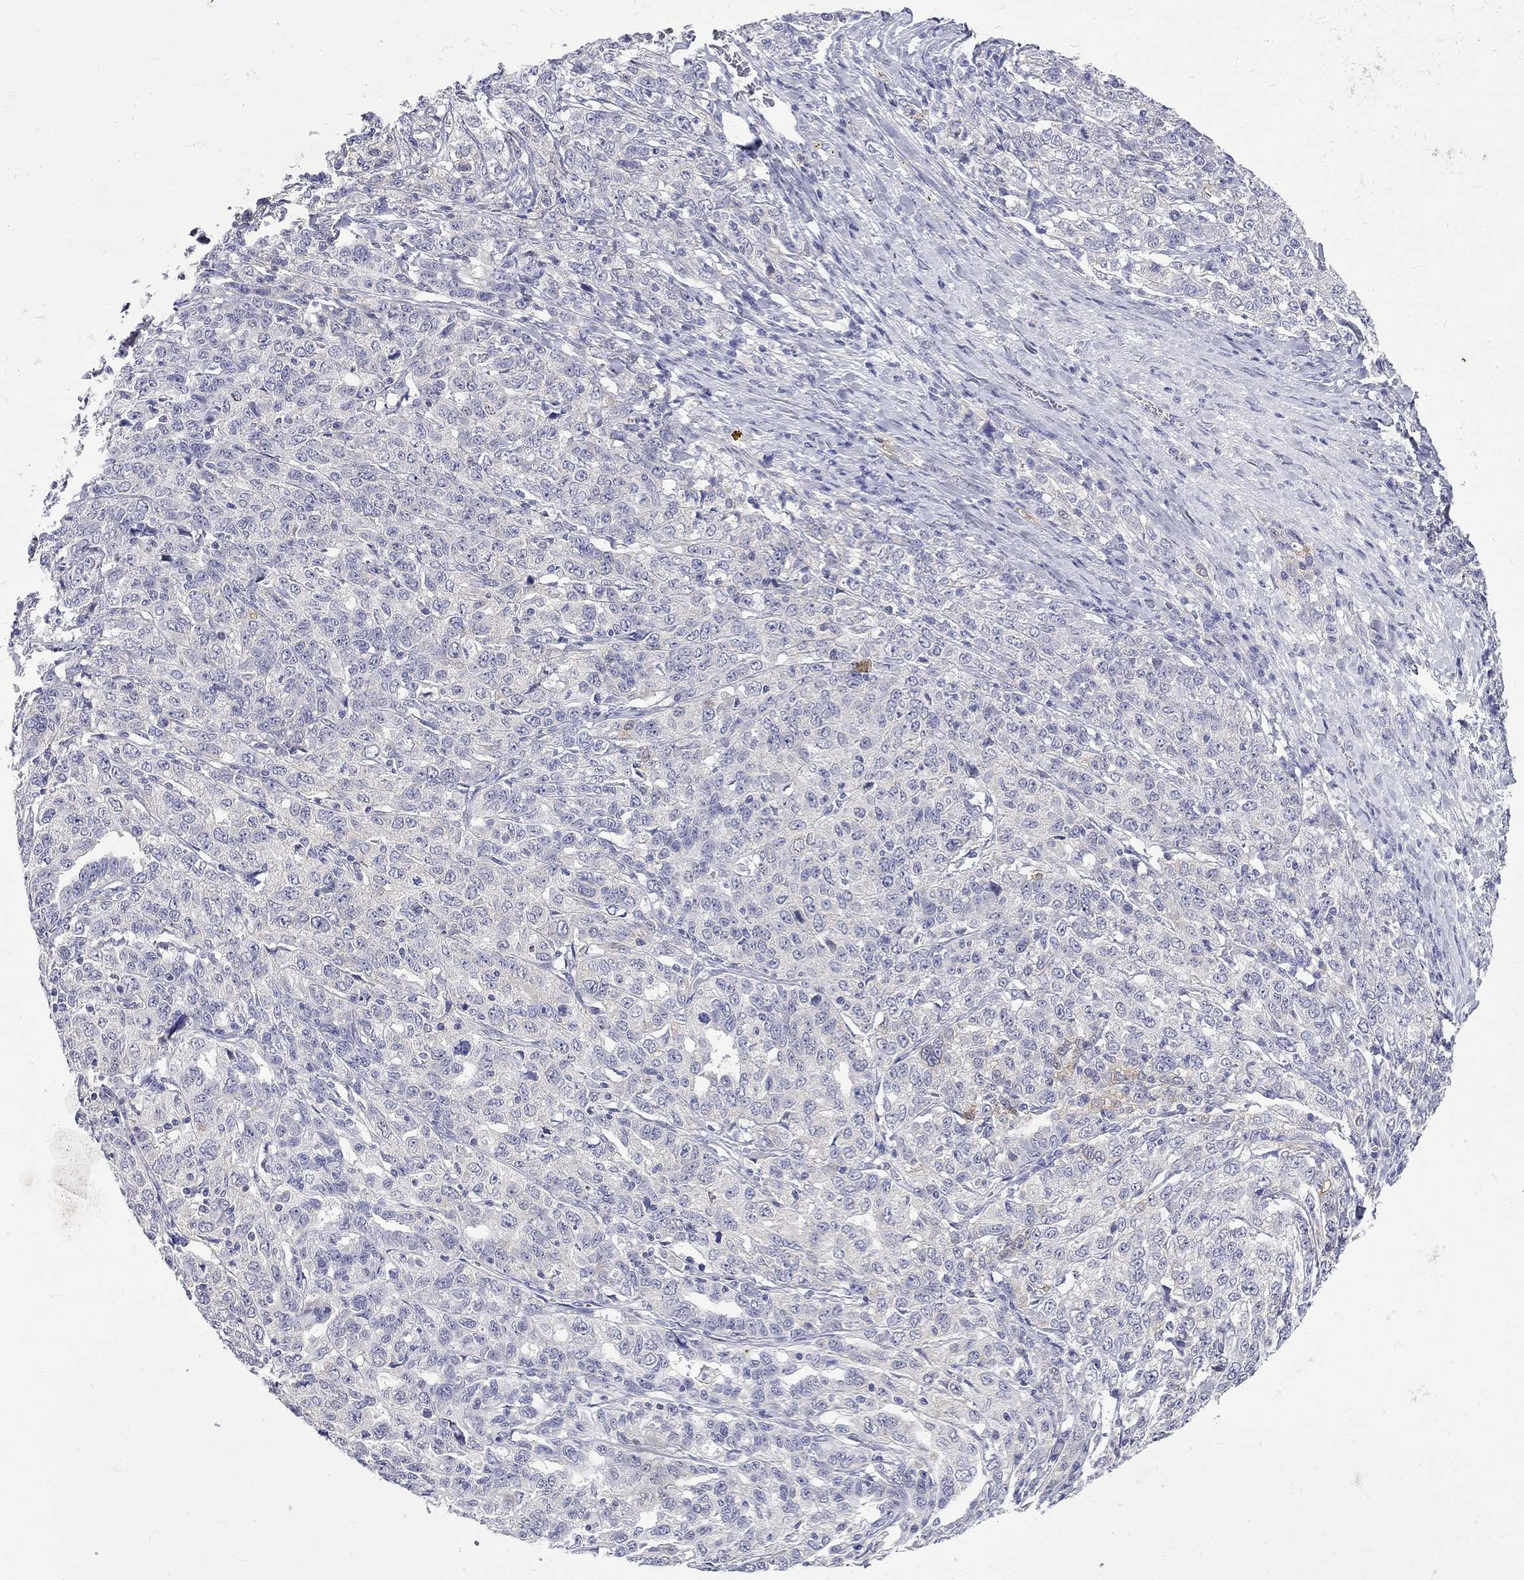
{"staining": {"intensity": "negative", "quantity": "none", "location": "none"}, "tissue": "ovarian cancer", "cell_type": "Tumor cells", "image_type": "cancer", "snomed": [{"axis": "morphology", "description": "Cystadenocarcinoma, serous, NOS"}, {"axis": "topography", "description": "Ovary"}], "caption": "Serous cystadenocarcinoma (ovarian) was stained to show a protein in brown. There is no significant positivity in tumor cells.", "gene": "CERS1", "patient": {"sex": "female", "age": 71}}